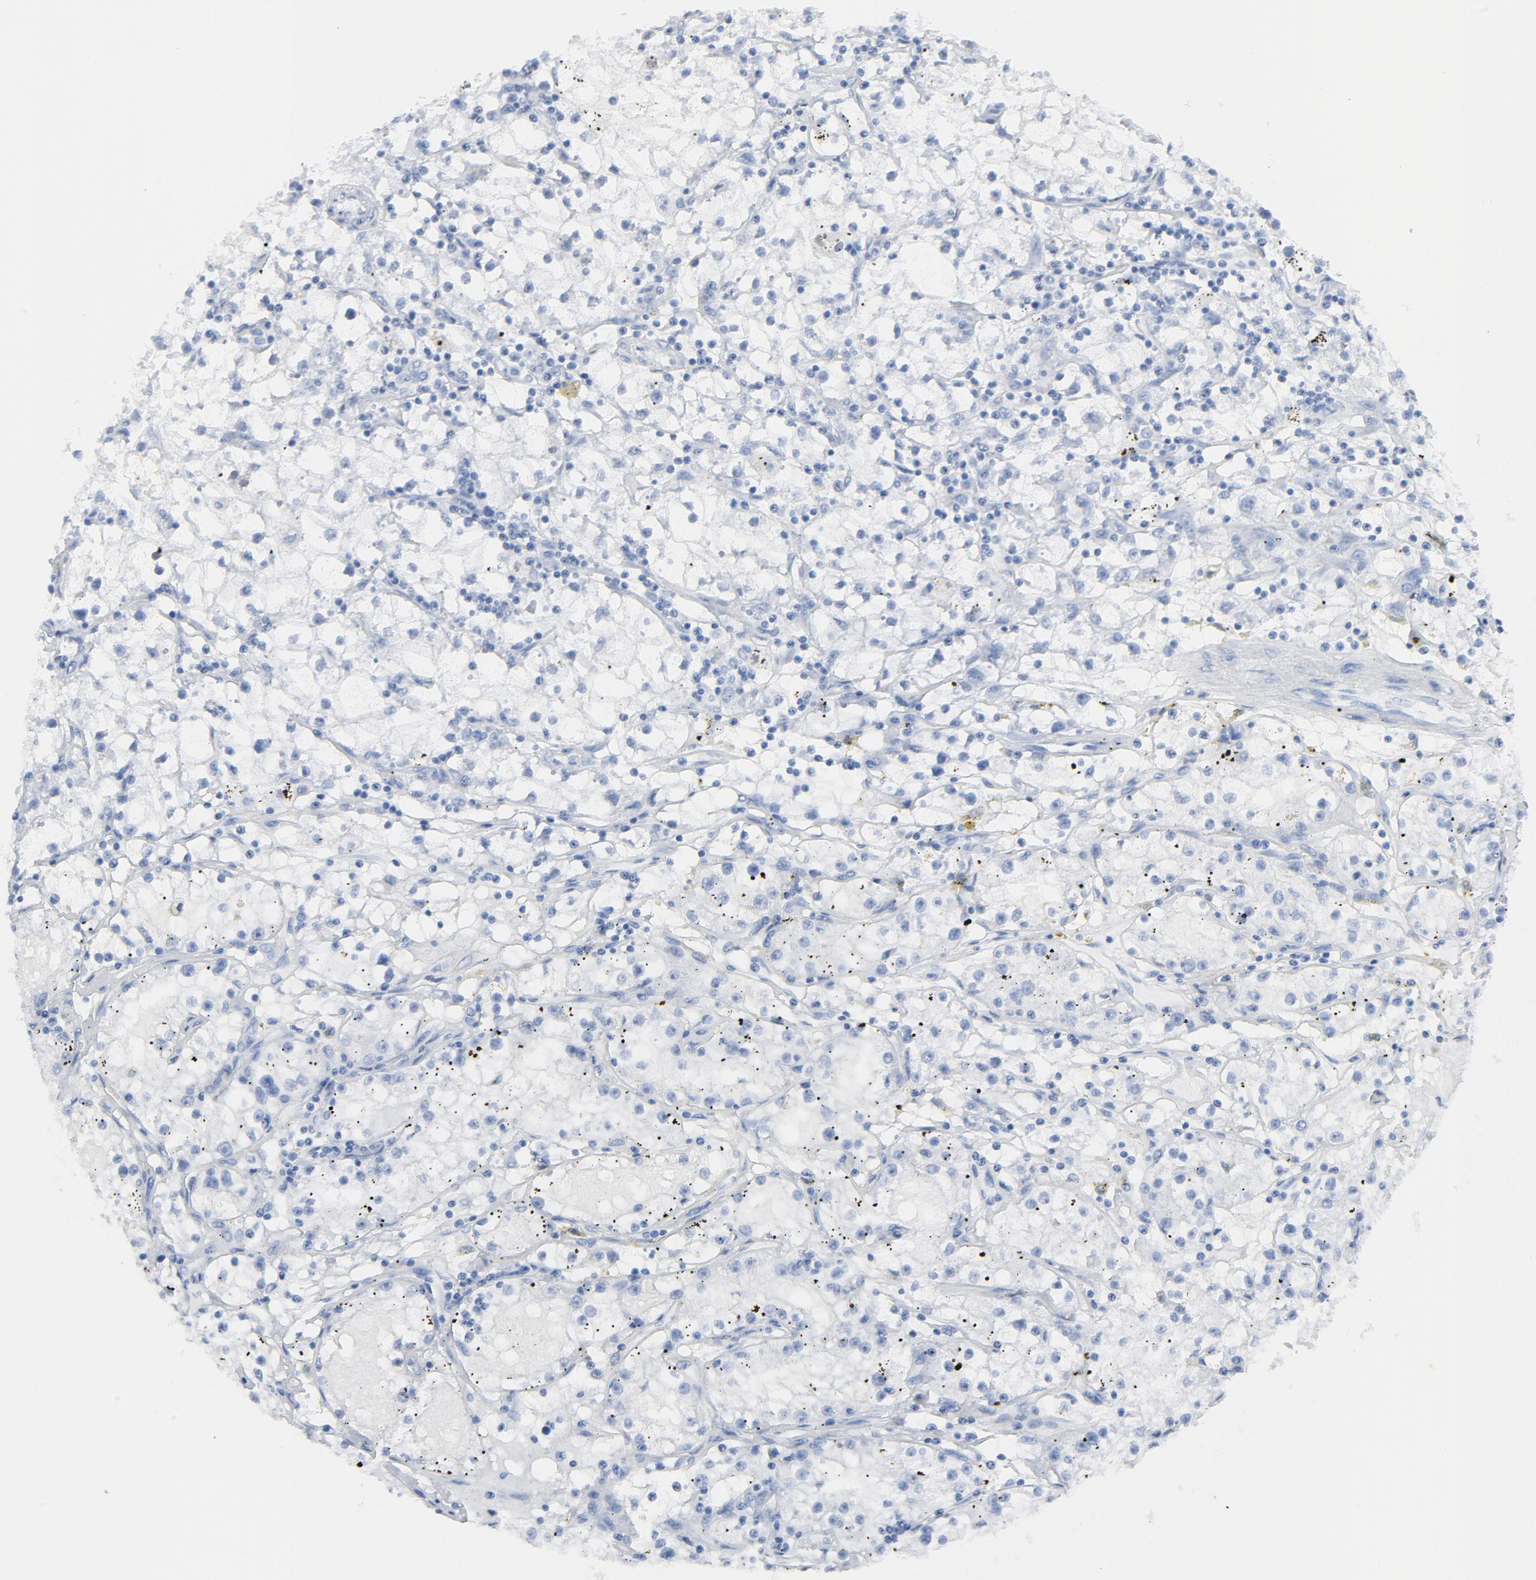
{"staining": {"intensity": "negative", "quantity": "none", "location": "none"}, "tissue": "renal cancer", "cell_type": "Tumor cells", "image_type": "cancer", "snomed": [{"axis": "morphology", "description": "Adenocarcinoma, NOS"}, {"axis": "topography", "description": "Kidney"}], "caption": "A micrograph of renal cancer stained for a protein reveals no brown staining in tumor cells.", "gene": "C14orf119", "patient": {"sex": "male", "age": 56}}